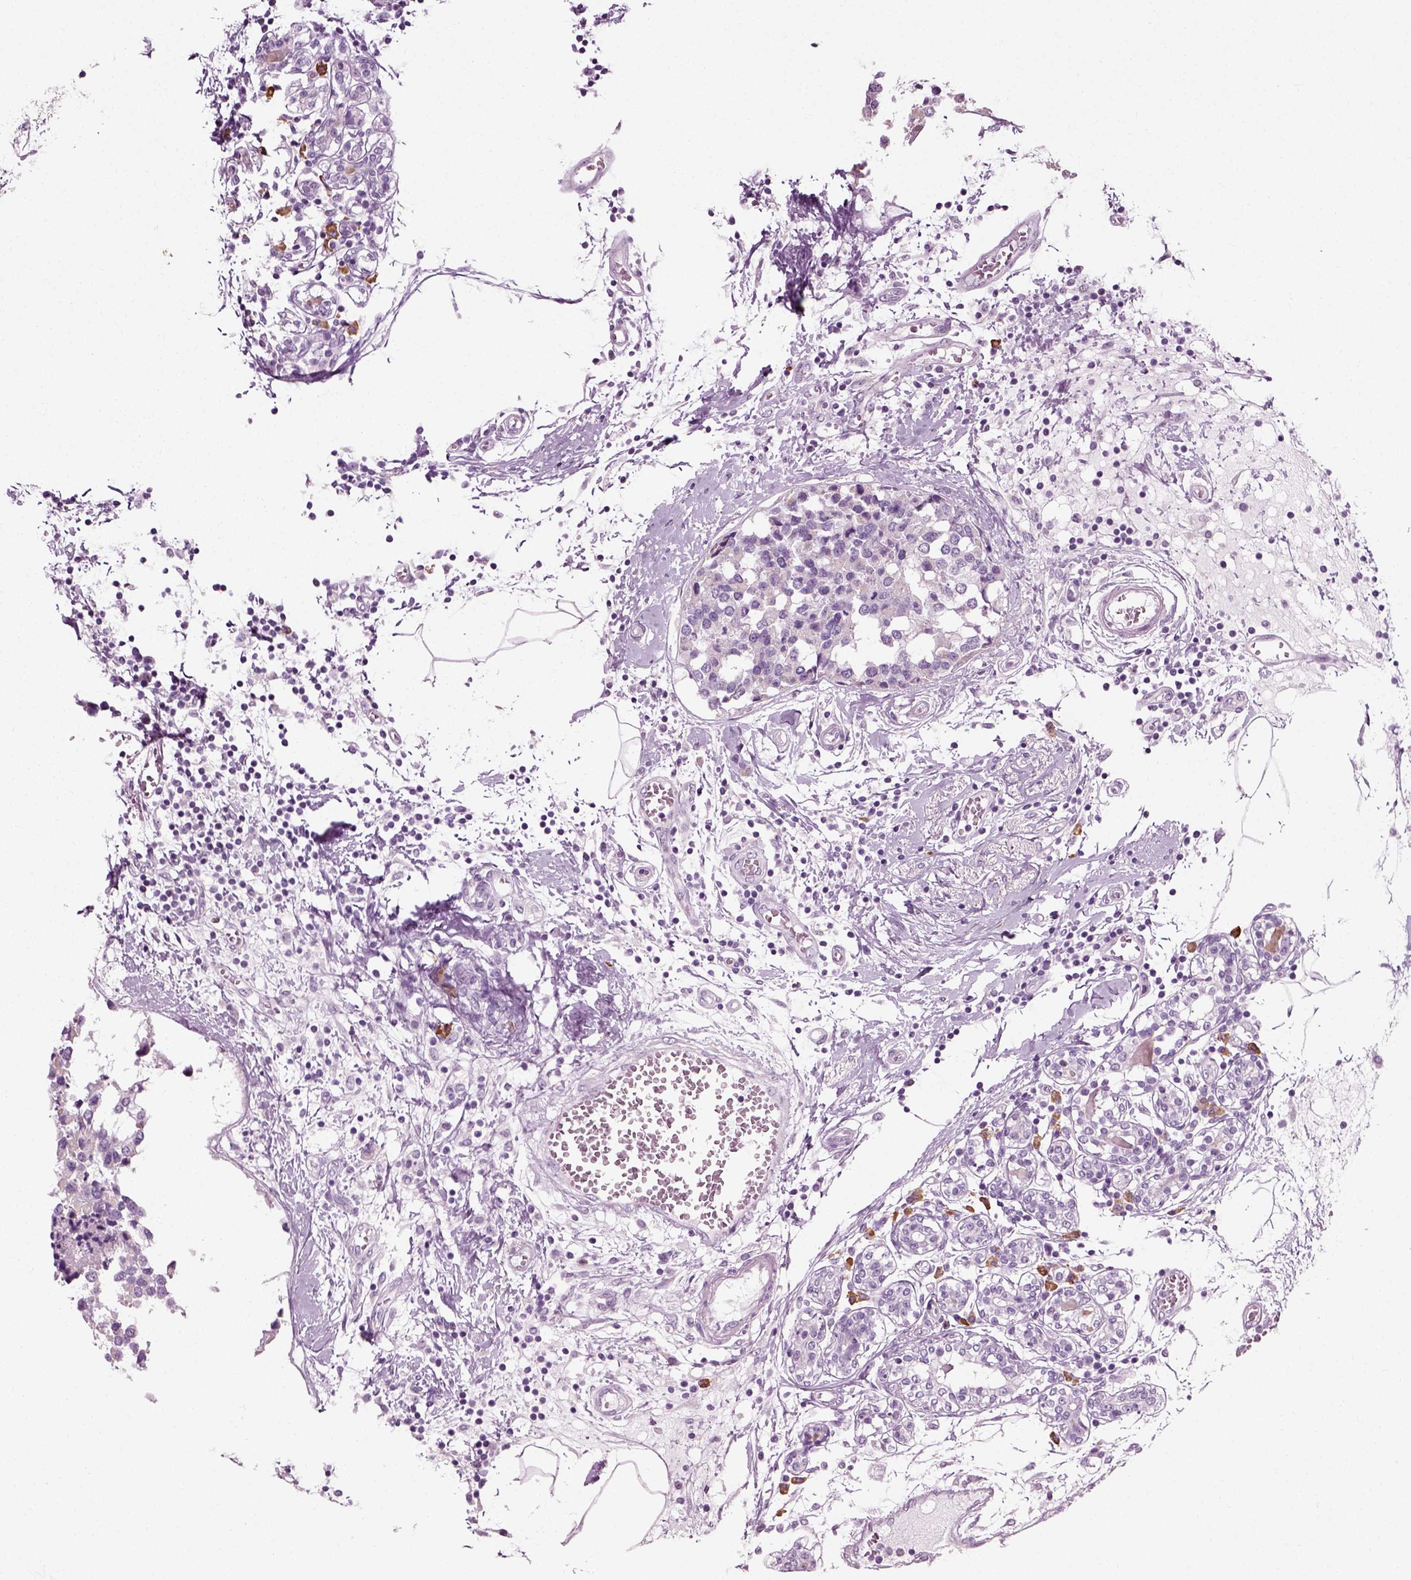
{"staining": {"intensity": "negative", "quantity": "none", "location": "none"}, "tissue": "breast cancer", "cell_type": "Tumor cells", "image_type": "cancer", "snomed": [{"axis": "morphology", "description": "Lobular carcinoma"}, {"axis": "topography", "description": "Breast"}], "caption": "The histopathology image reveals no significant positivity in tumor cells of breast cancer (lobular carcinoma).", "gene": "SLC26A8", "patient": {"sex": "female", "age": 59}}